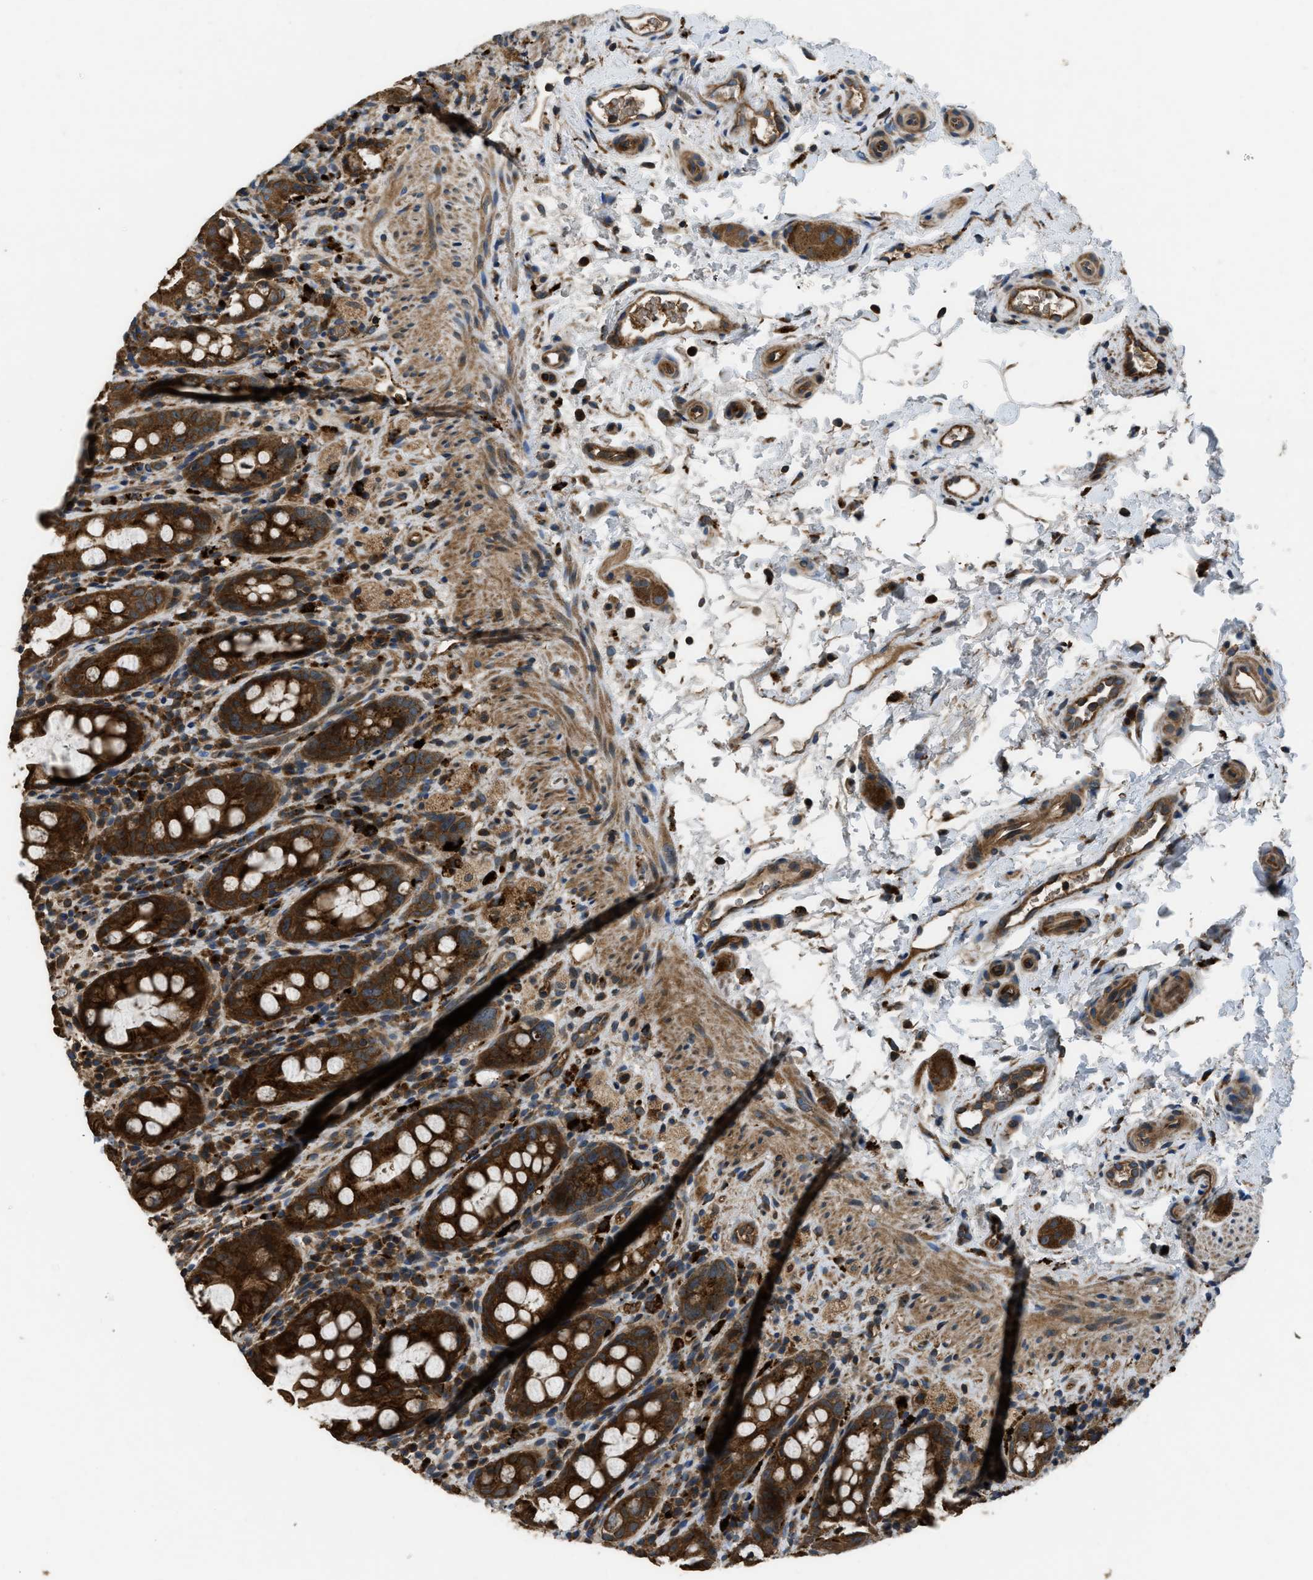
{"staining": {"intensity": "strong", "quantity": ">75%", "location": "cytoplasmic/membranous"}, "tissue": "rectum", "cell_type": "Glandular cells", "image_type": "normal", "snomed": [{"axis": "morphology", "description": "Normal tissue, NOS"}, {"axis": "topography", "description": "Rectum"}], "caption": "Immunohistochemical staining of normal rectum exhibits strong cytoplasmic/membranous protein positivity in approximately >75% of glandular cells. (DAB IHC with brightfield microscopy, high magnification).", "gene": "GGH", "patient": {"sex": "male", "age": 44}}